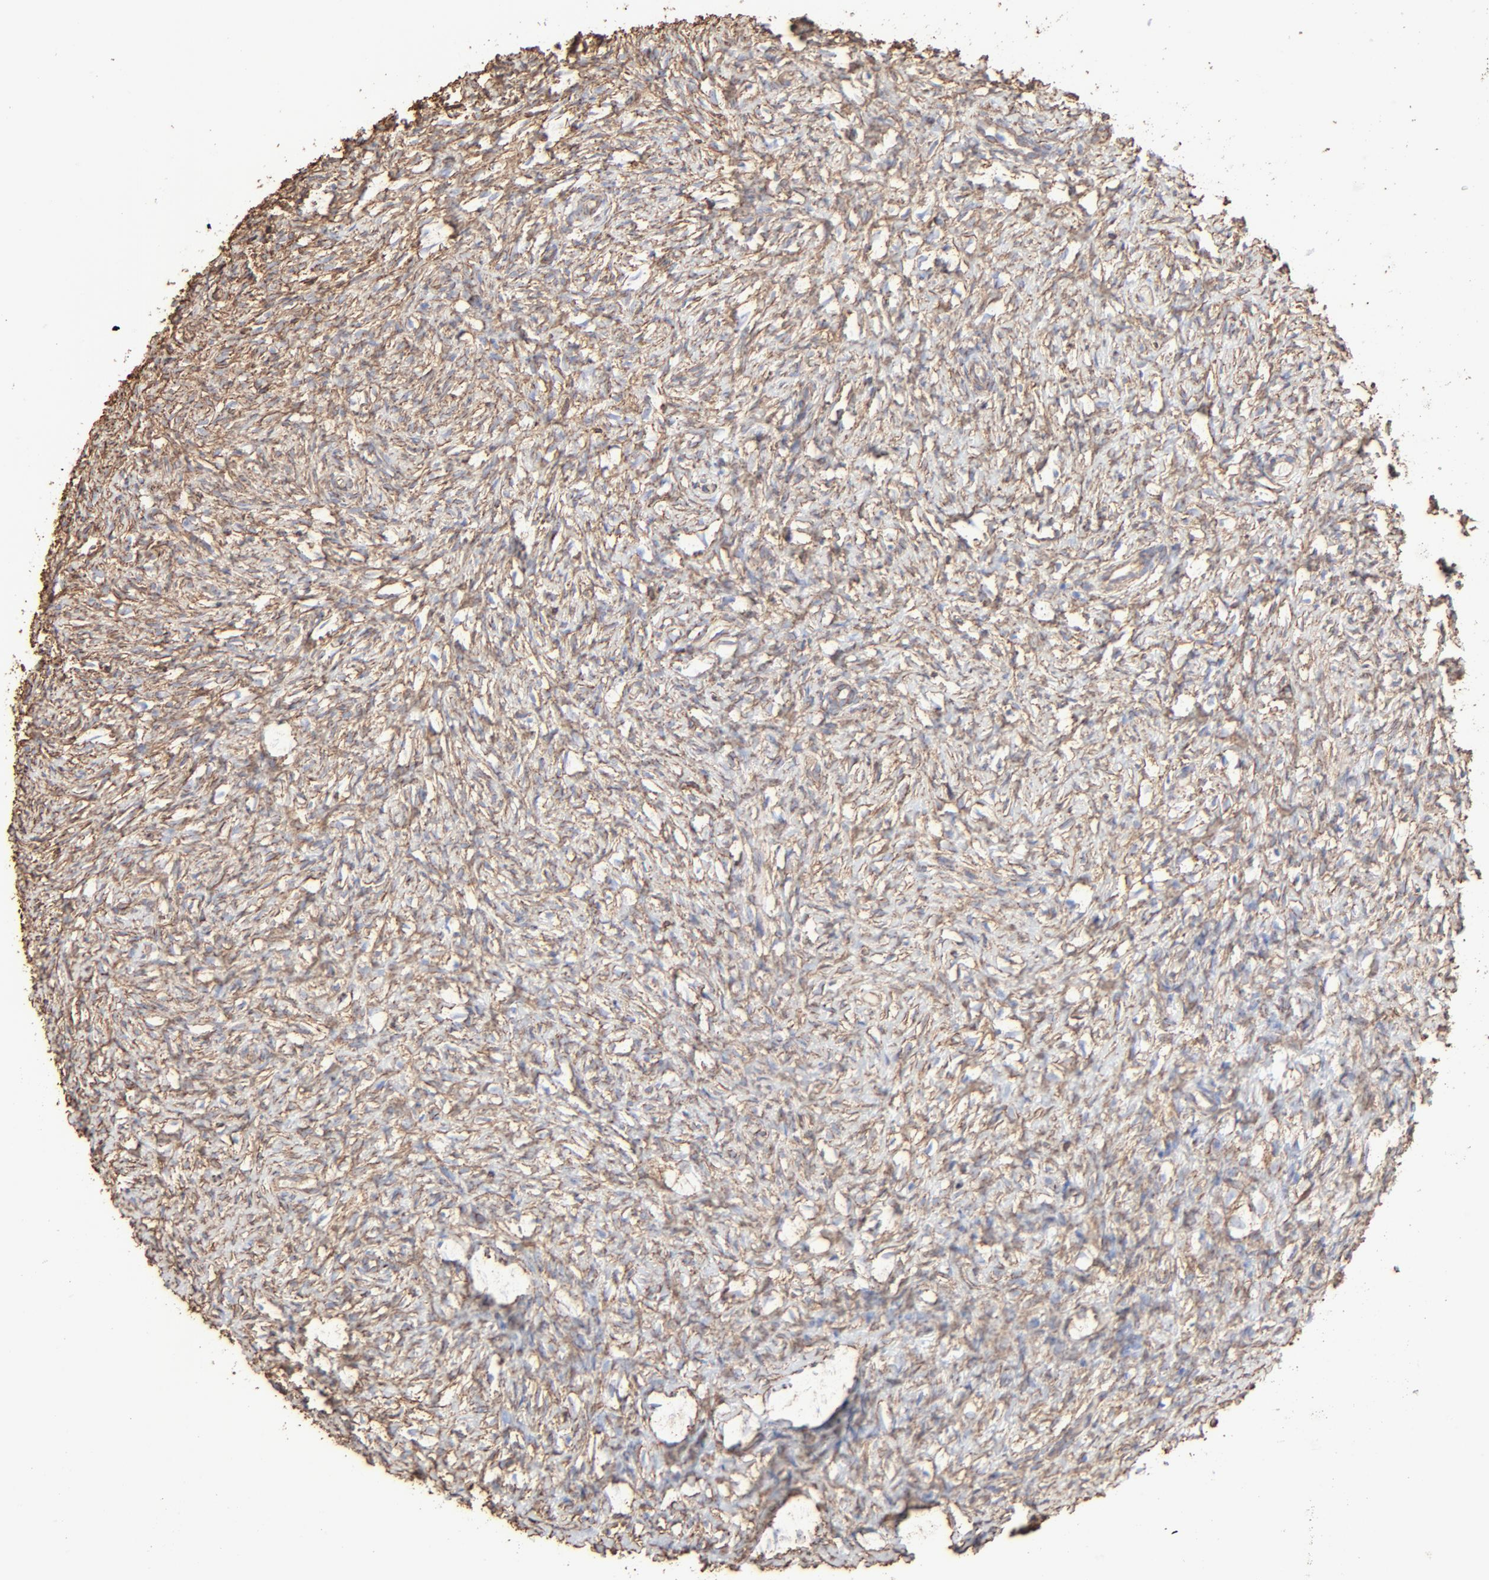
{"staining": {"intensity": "negative", "quantity": "none", "location": "none"}, "tissue": "ovary", "cell_type": "Follicle cells", "image_type": "normal", "snomed": [{"axis": "morphology", "description": "Normal tissue, NOS"}, {"axis": "topography", "description": "Ovary"}], "caption": "This is an IHC micrograph of normal human ovary. There is no staining in follicle cells.", "gene": "CAV1", "patient": {"sex": "female", "age": 35}}